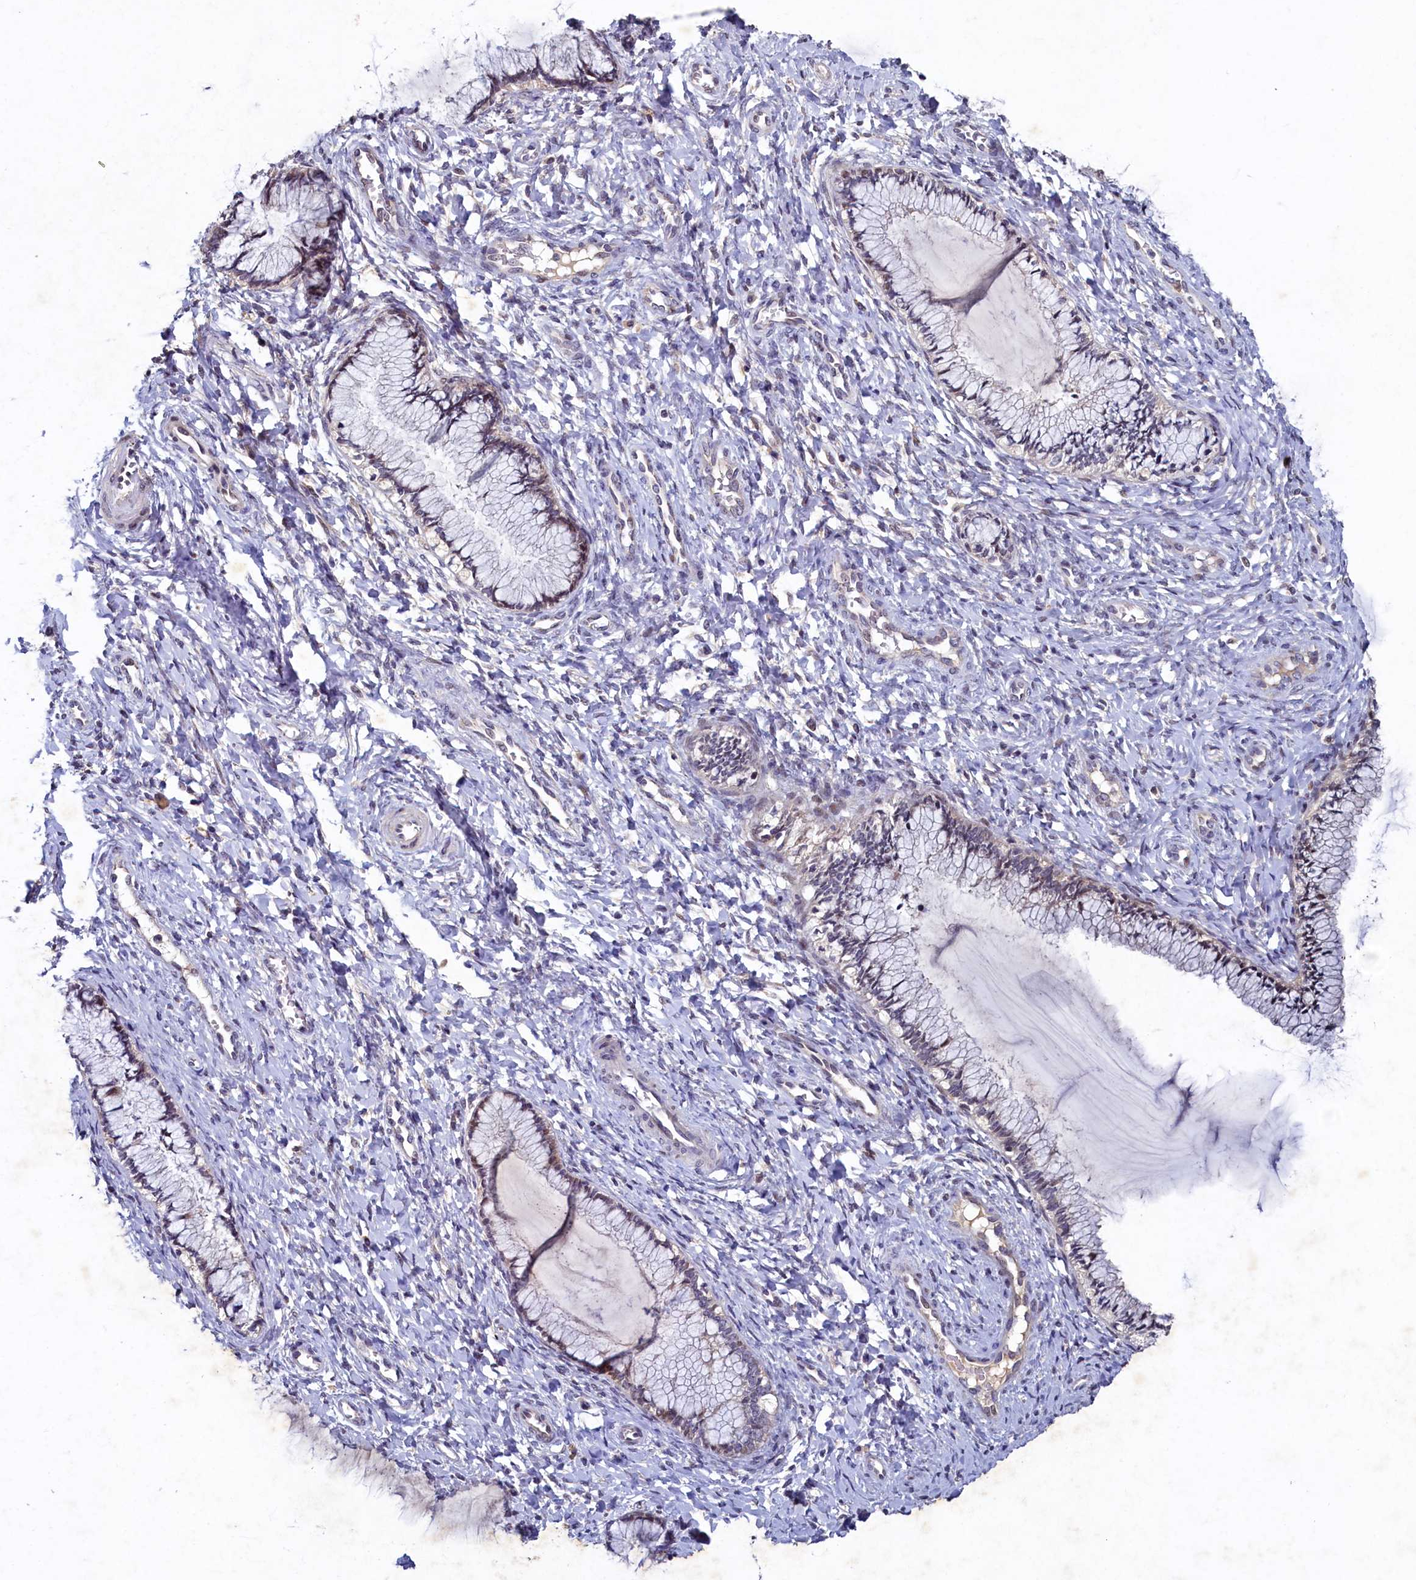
{"staining": {"intensity": "weak", "quantity": "25%-75%", "location": "nuclear"}, "tissue": "cervix", "cell_type": "Glandular cells", "image_type": "normal", "snomed": [{"axis": "morphology", "description": "Normal tissue, NOS"}, {"axis": "morphology", "description": "Adenocarcinoma, NOS"}, {"axis": "topography", "description": "Cervix"}], "caption": "High-power microscopy captured an IHC photomicrograph of benign cervix, revealing weak nuclear positivity in about 25%-75% of glandular cells. (Brightfield microscopy of DAB IHC at high magnification).", "gene": "LATS2", "patient": {"sex": "female", "age": 29}}